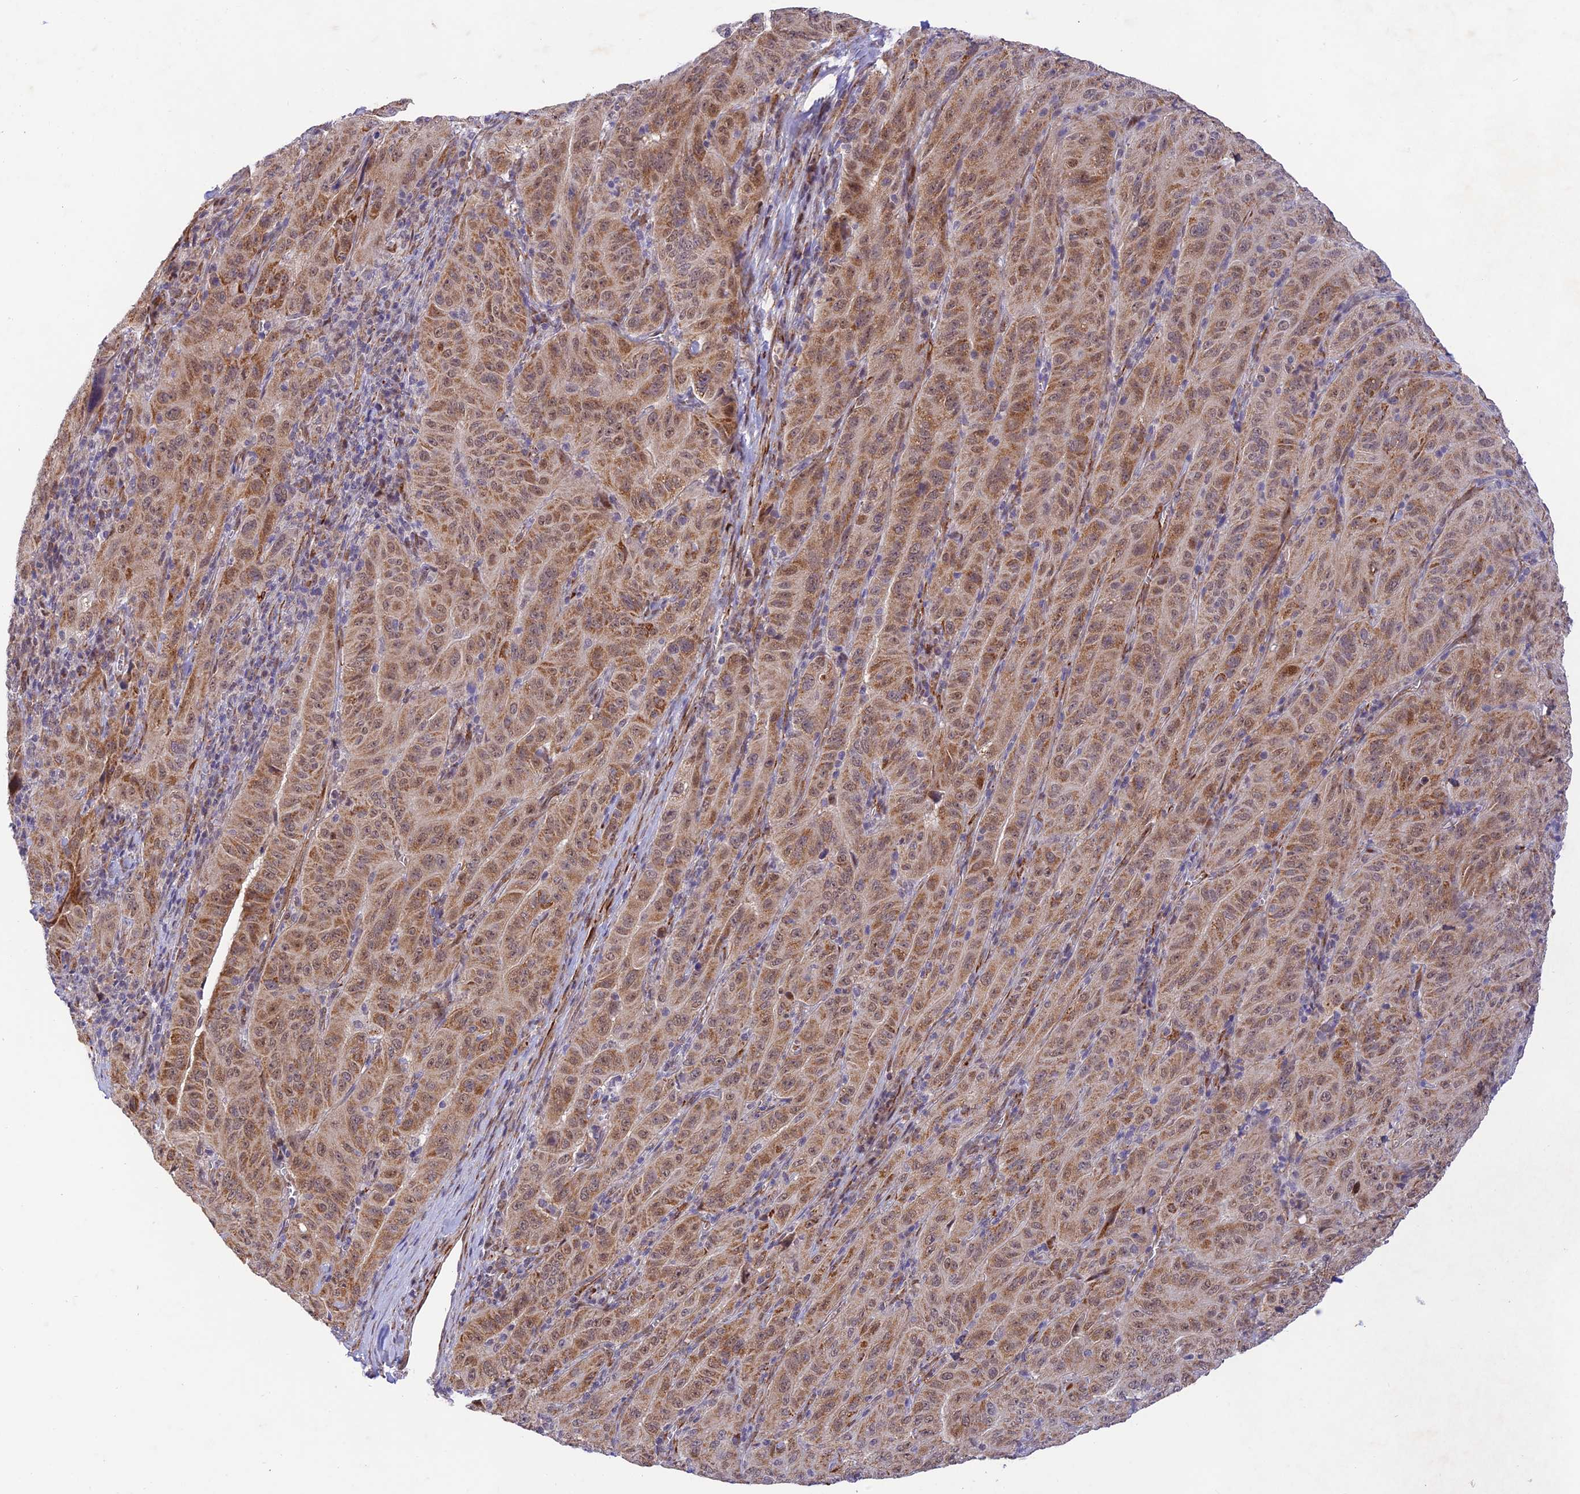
{"staining": {"intensity": "moderate", "quantity": ">75%", "location": "cytoplasmic/membranous"}, "tissue": "pancreatic cancer", "cell_type": "Tumor cells", "image_type": "cancer", "snomed": [{"axis": "morphology", "description": "Adenocarcinoma, NOS"}, {"axis": "topography", "description": "Pancreas"}], "caption": "Pancreatic cancer stained with IHC displays moderate cytoplasmic/membranous positivity in approximately >75% of tumor cells. (brown staining indicates protein expression, while blue staining denotes nuclei).", "gene": "WDR55", "patient": {"sex": "male", "age": 63}}